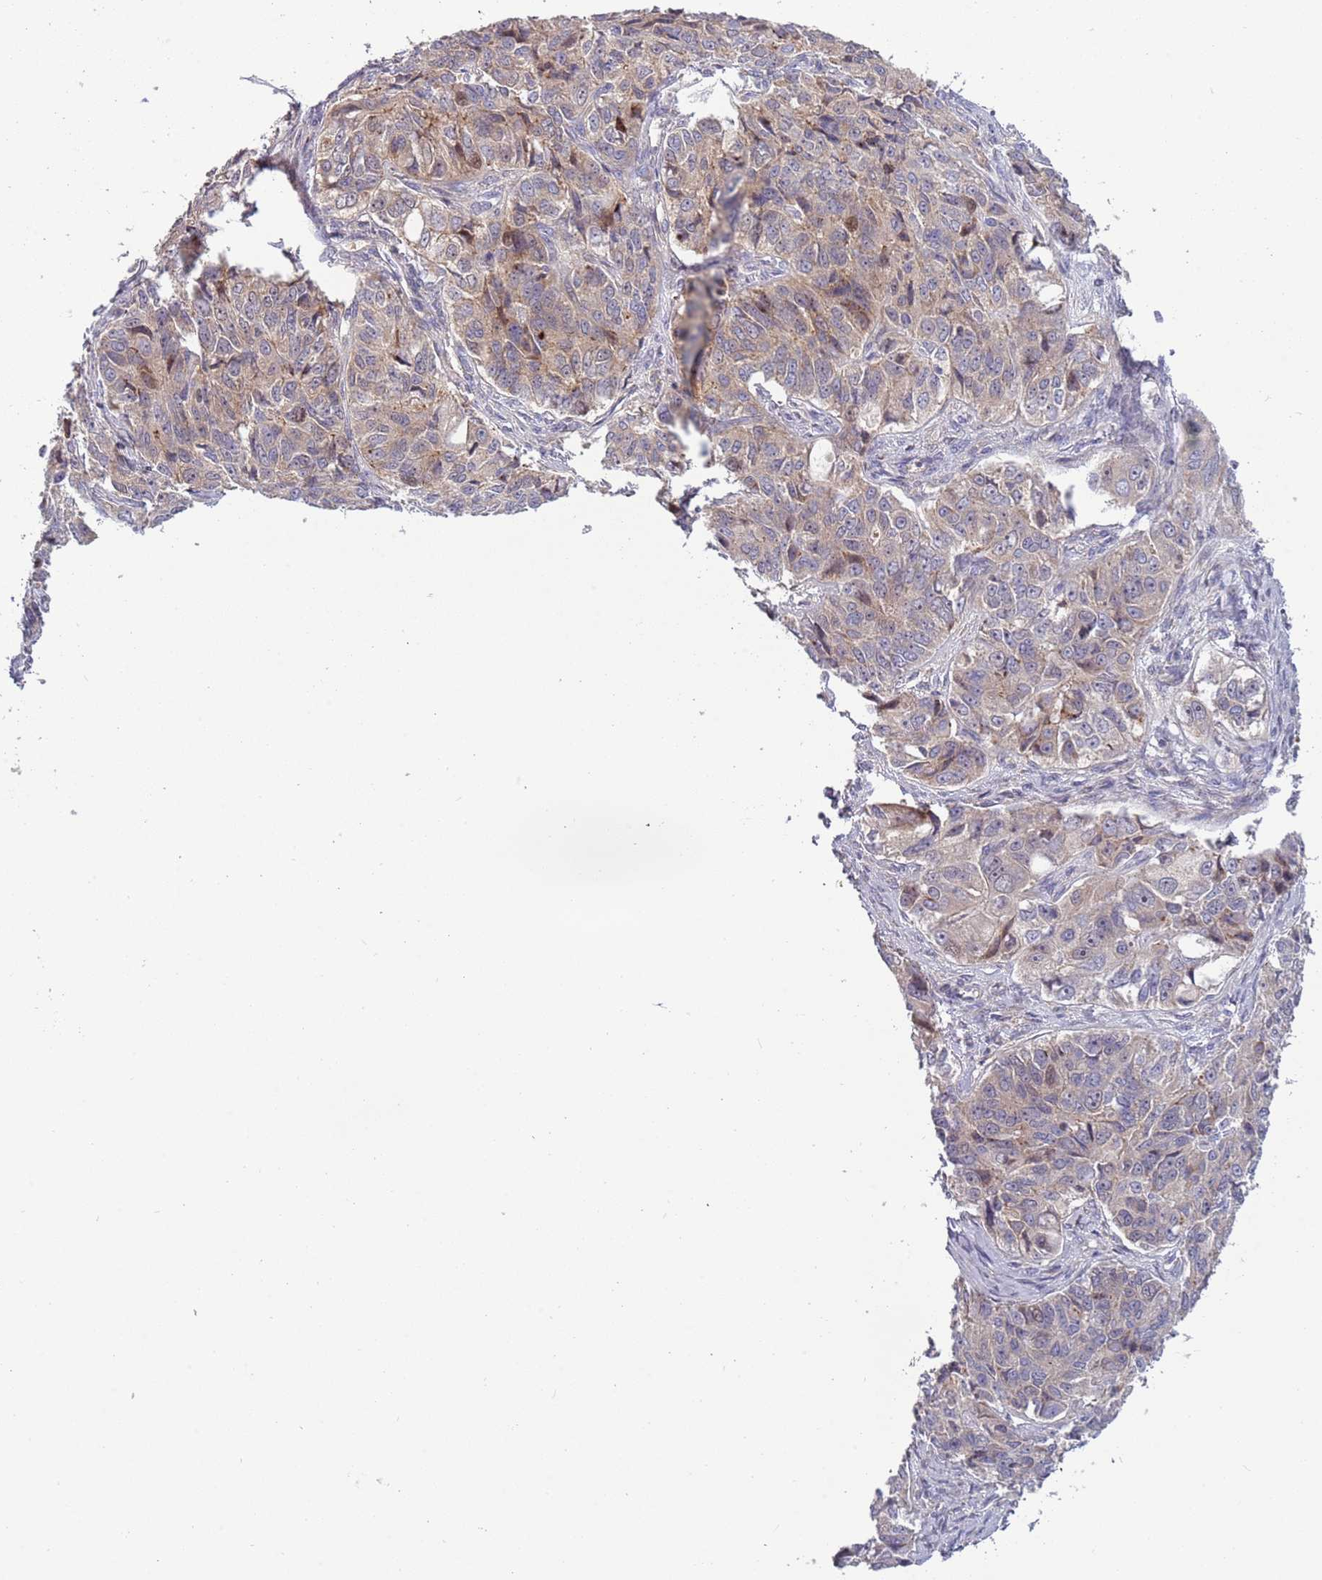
{"staining": {"intensity": "weak", "quantity": "<25%", "location": "nuclear"}, "tissue": "ovarian cancer", "cell_type": "Tumor cells", "image_type": "cancer", "snomed": [{"axis": "morphology", "description": "Carcinoma, endometroid"}, {"axis": "topography", "description": "Ovary"}], "caption": "Immunohistochemistry image of neoplastic tissue: human endometroid carcinoma (ovarian) stained with DAB demonstrates no significant protein staining in tumor cells.", "gene": "ITGB6", "patient": {"sex": "female", "age": 51}}